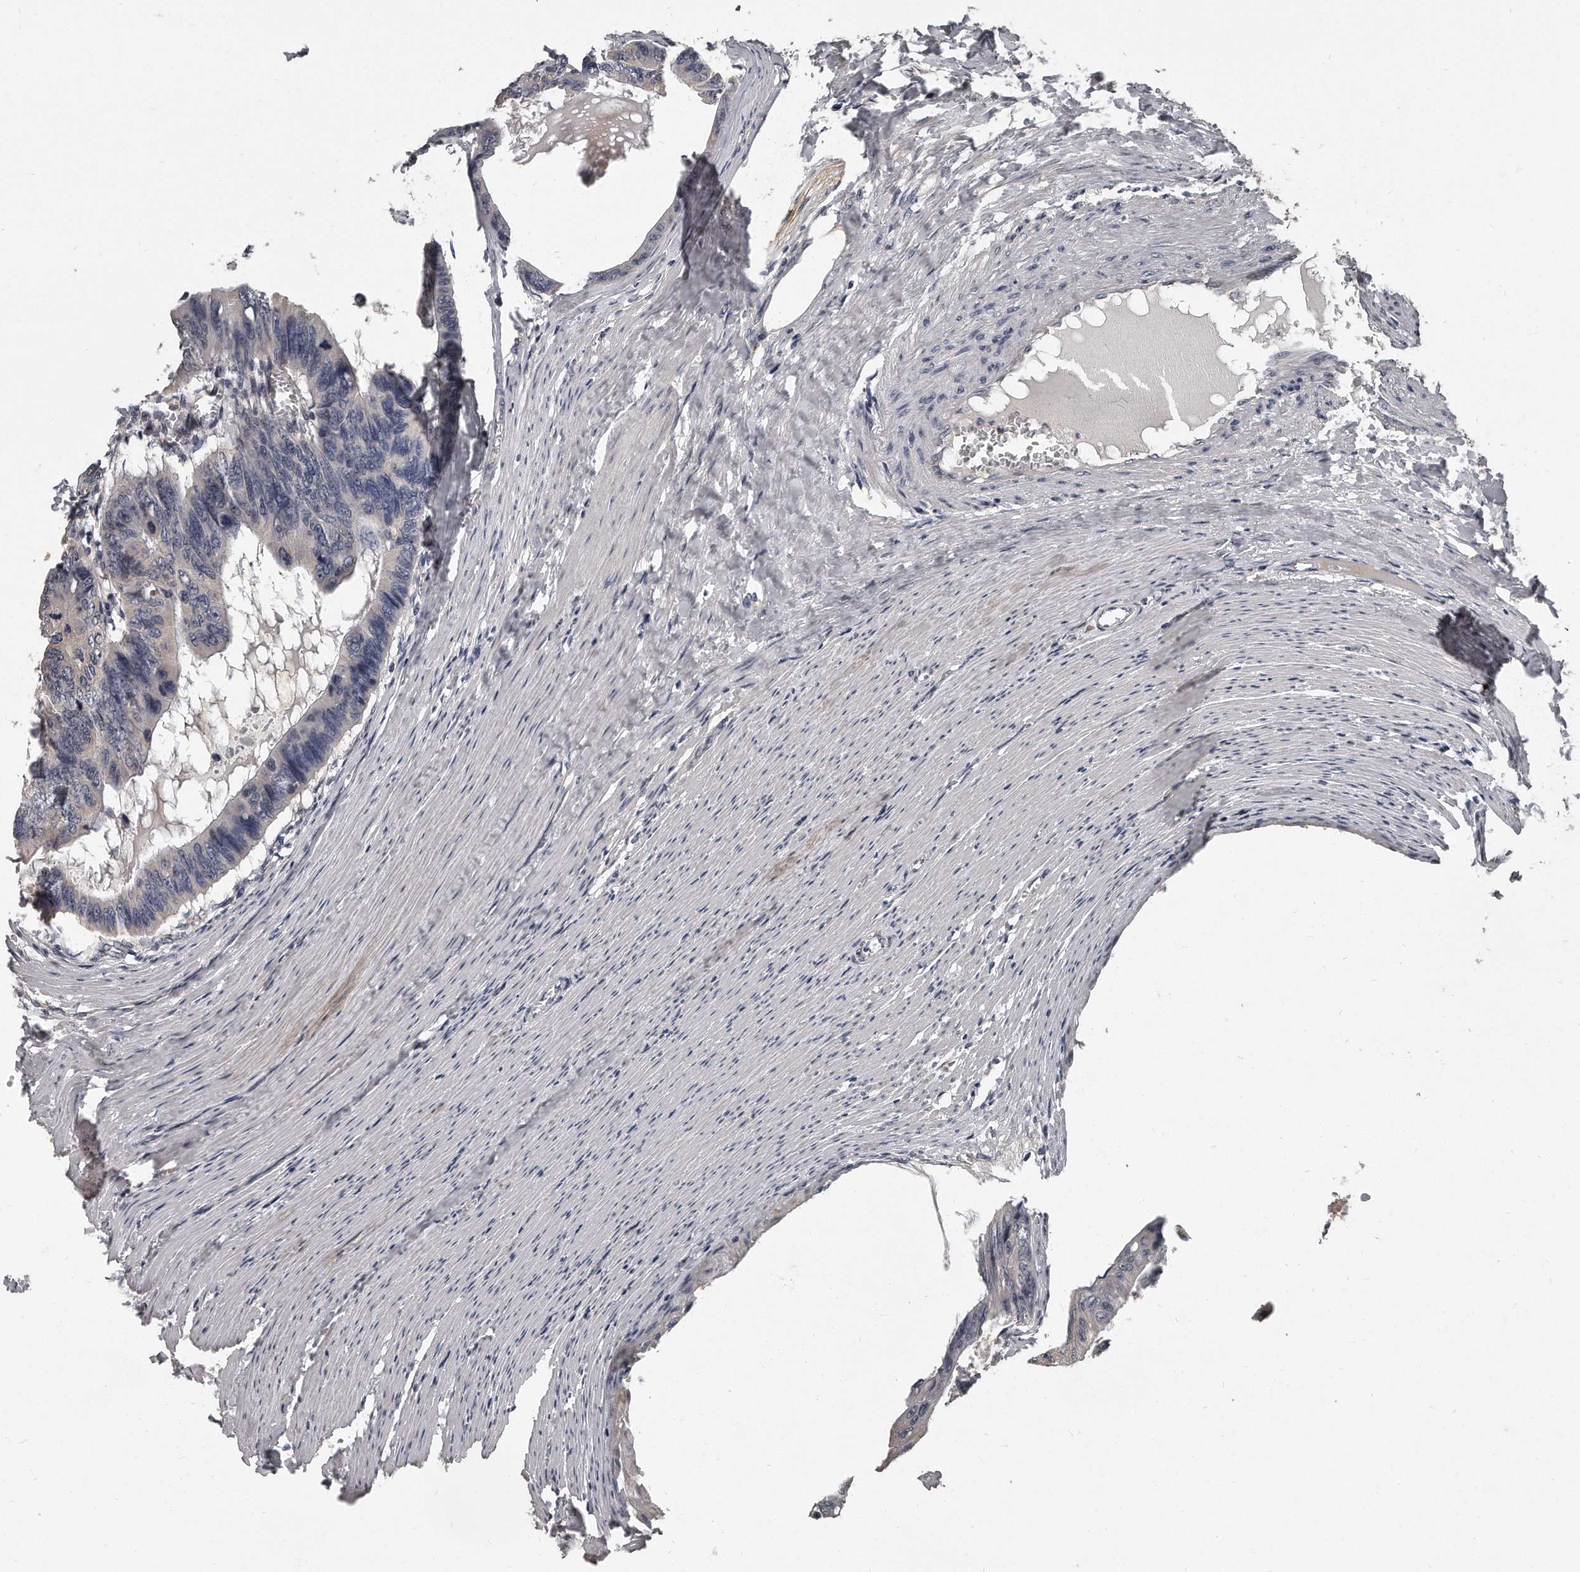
{"staining": {"intensity": "negative", "quantity": "none", "location": "none"}, "tissue": "colorectal cancer", "cell_type": "Tumor cells", "image_type": "cancer", "snomed": [{"axis": "morphology", "description": "Adenocarcinoma, NOS"}, {"axis": "topography", "description": "Colon"}], "caption": "This is a photomicrograph of immunohistochemistry (IHC) staining of colorectal cancer (adenocarcinoma), which shows no positivity in tumor cells.", "gene": "GRB10", "patient": {"sex": "female", "age": 55}}